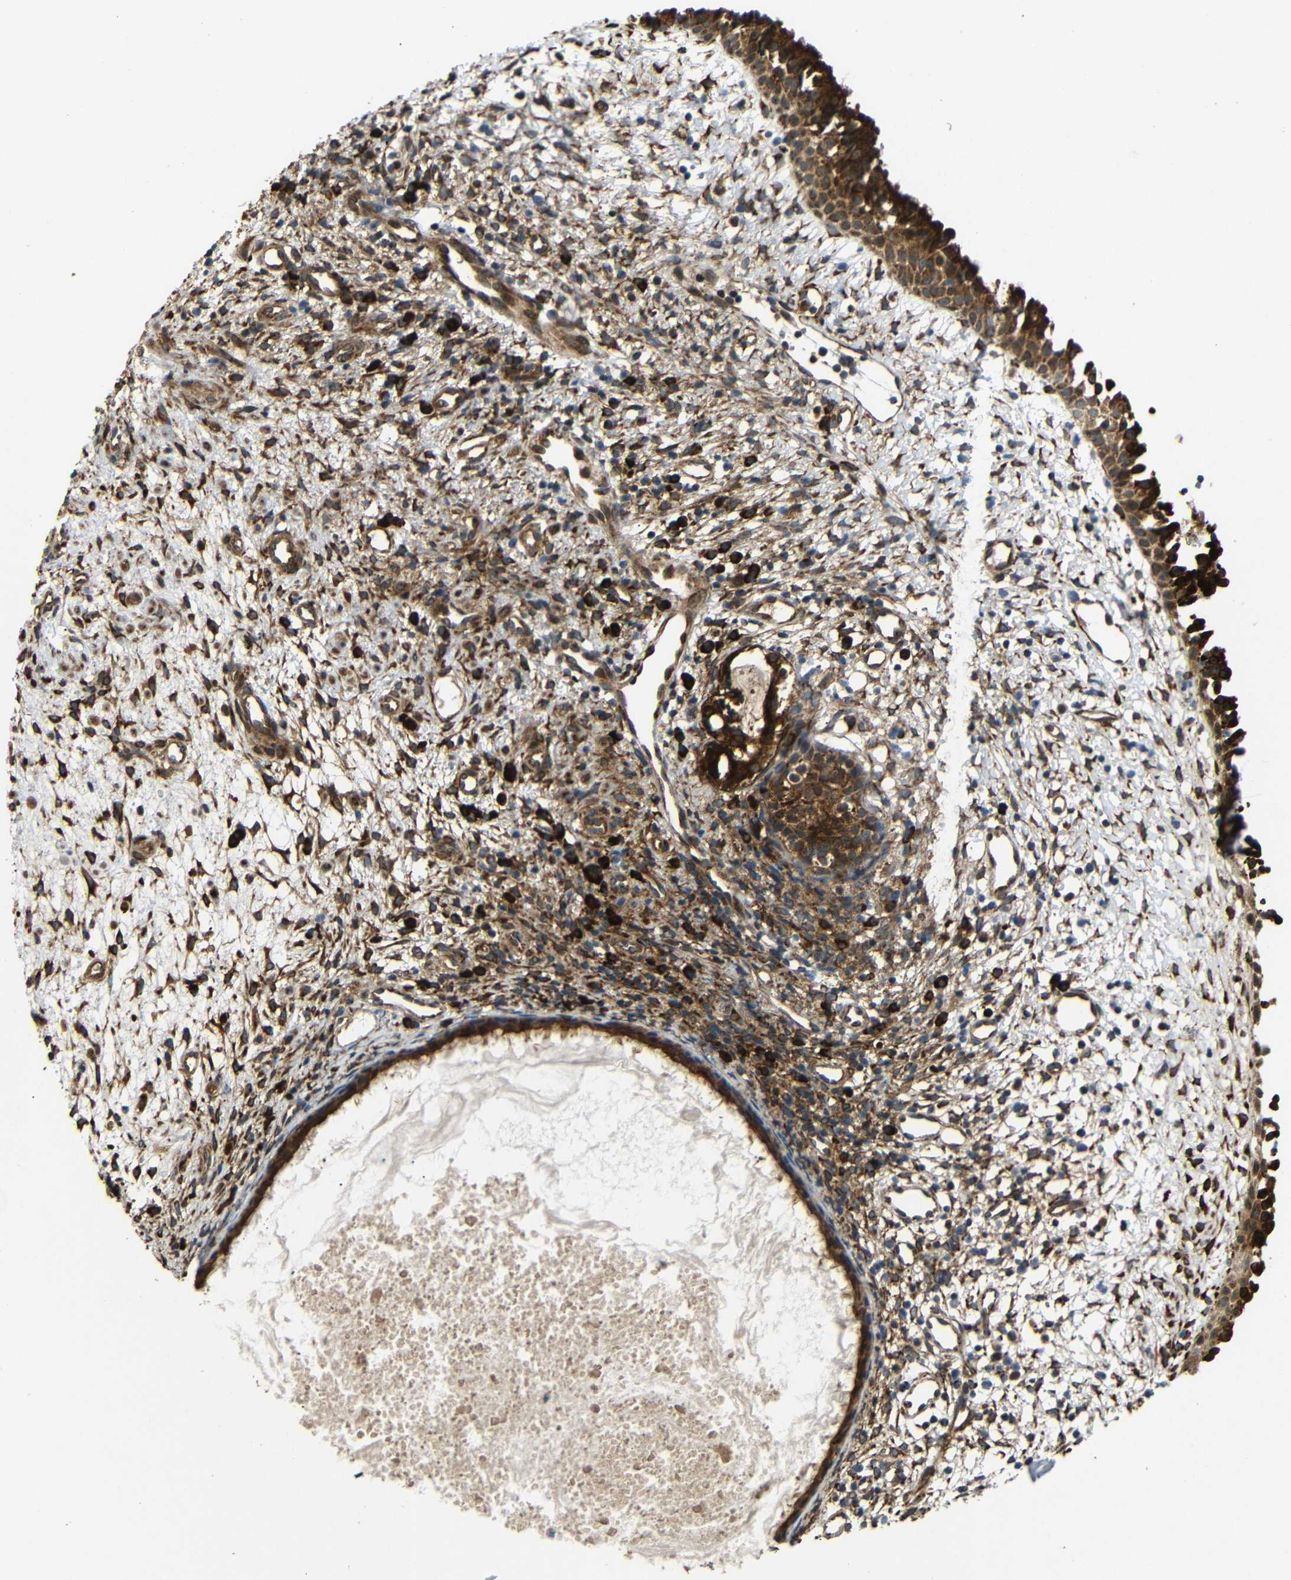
{"staining": {"intensity": "strong", "quantity": ">75%", "location": "cytoplasmic/membranous"}, "tissue": "nasopharynx", "cell_type": "Respiratory epithelial cells", "image_type": "normal", "snomed": [{"axis": "morphology", "description": "Normal tissue, NOS"}, {"axis": "topography", "description": "Nasopharynx"}], "caption": "Protein staining of unremarkable nasopharynx exhibits strong cytoplasmic/membranous positivity in about >75% of respiratory epithelial cells. (Stains: DAB in brown, nuclei in blue, Microscopy: brightfield microscopy at high magnification).", "gene": "KANK4", "patient": {"sex": "male", "age": 22}}